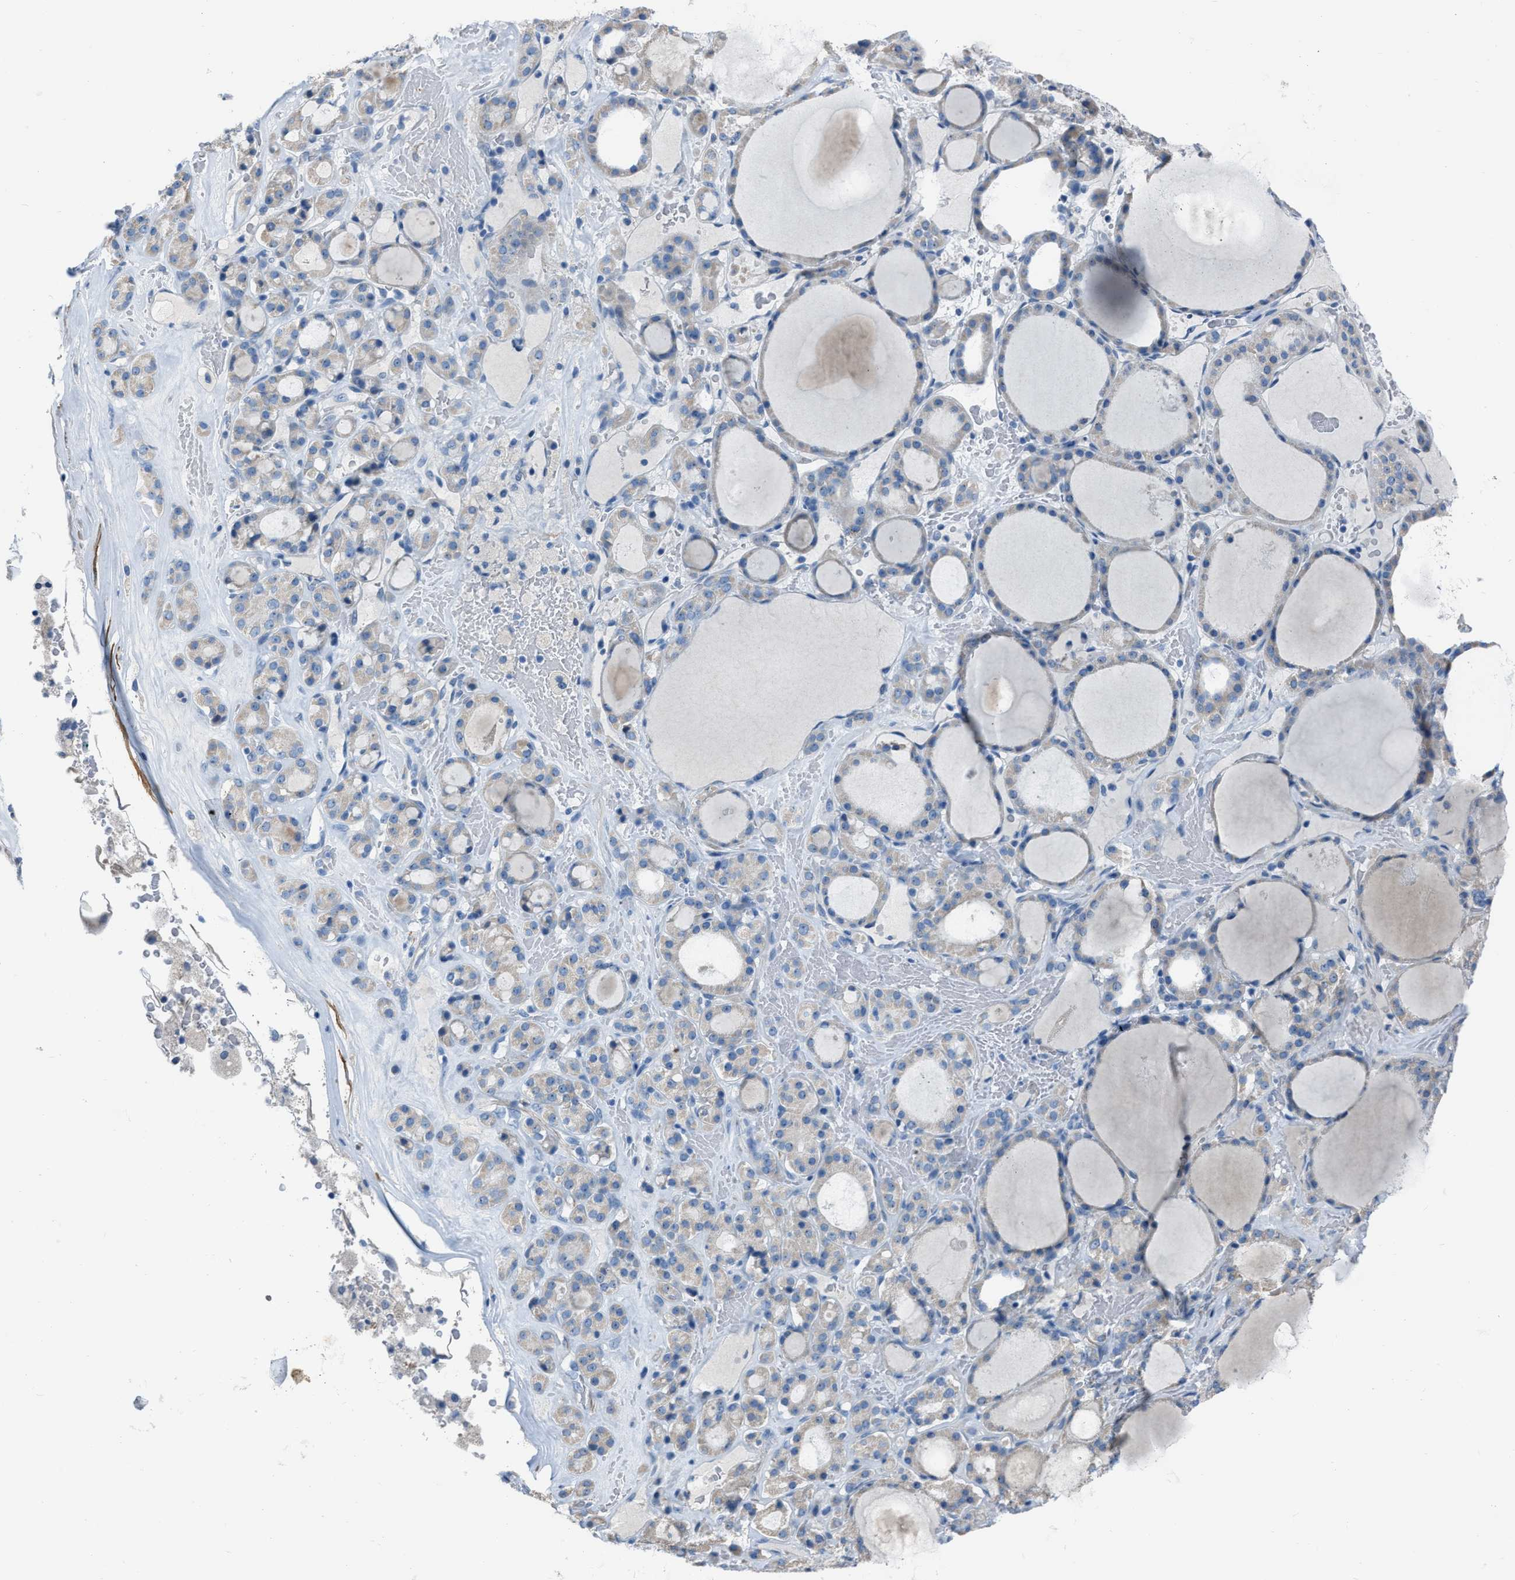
{"staining": {"intensity": "weak", "quantity": "<25%", "location": "cytoplasmic/membranous"}, "tissue": "thyroid gland", "cell_type": "Glandular cells", "image_type": "normal", "snomed": [{"axis": "morphology", "description": "Normal tissue, NOS"}, {"axis": "morphology", "description": "Carcinoma, NOS"}, {"axis": "topography", "description": "Thyroid gland"}], "caption": "A histopathology image of human thyroid gland is negative for staining in glandular cells. (Brightfield microscopy of DAB (3,3'-diaminobenzidine) immunohistochemistry (IHC) at high magnification).", "gene": "SPATC1L", "patient": {"sex": "female", "age": 86}}